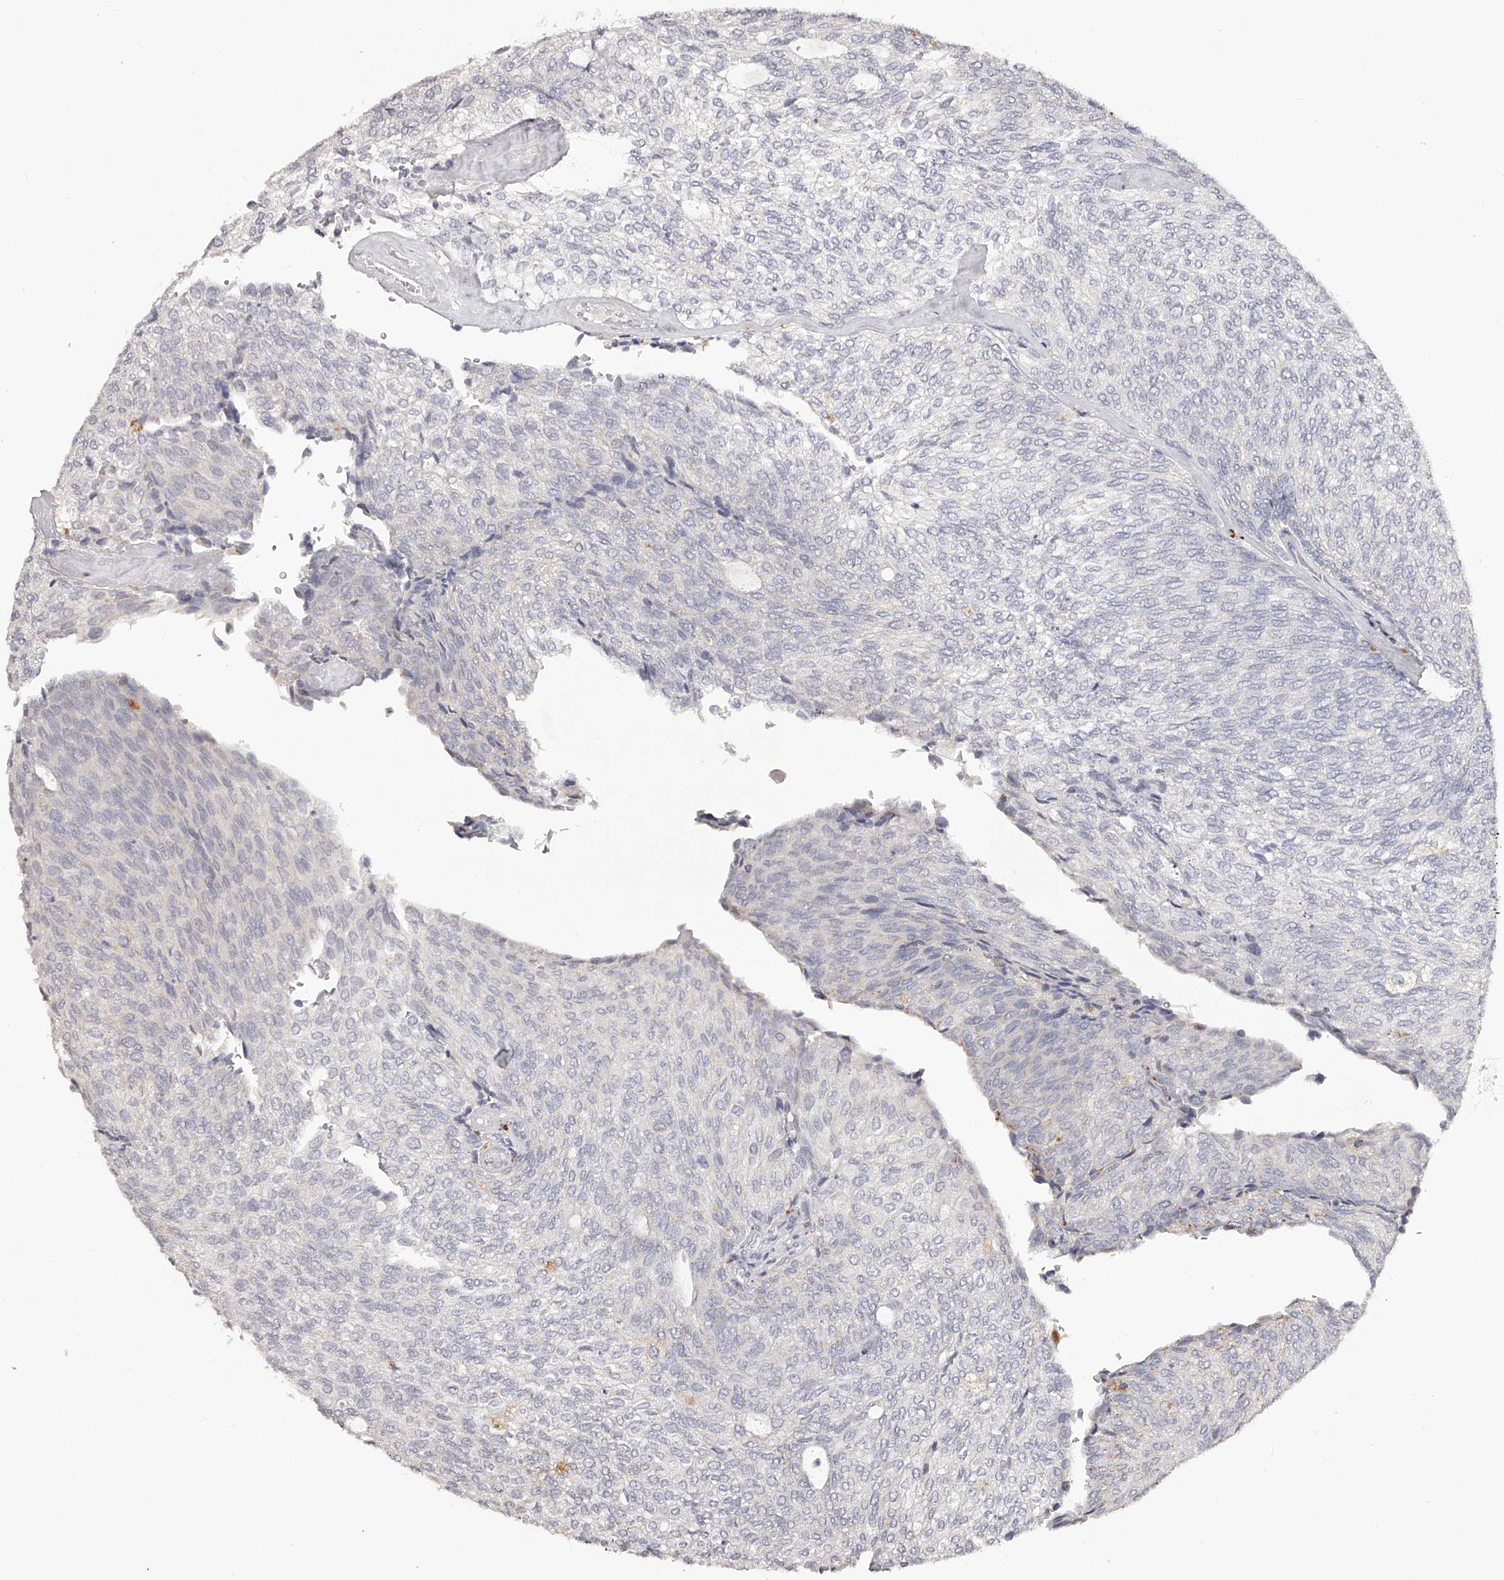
{"staining": {"intensity": "negative", "quantity": "none", "location": "none"}, "tissue": "urothelial cancer", "cell_type": "Tumor cells", "image_type": "cancer", "snomed": [{"axis": "morphology", "description": "Urothelial carcinoma, Low grade"}, {"axis": "topography", "description": "Urinary bladder"}], "caption": "This is an immunohistochemistry histopathology image of human urothelial cancer. There is no staining in tumor cells.", "gene": "SLC35D3", "patient": {"sex": "female", "age": 79}}